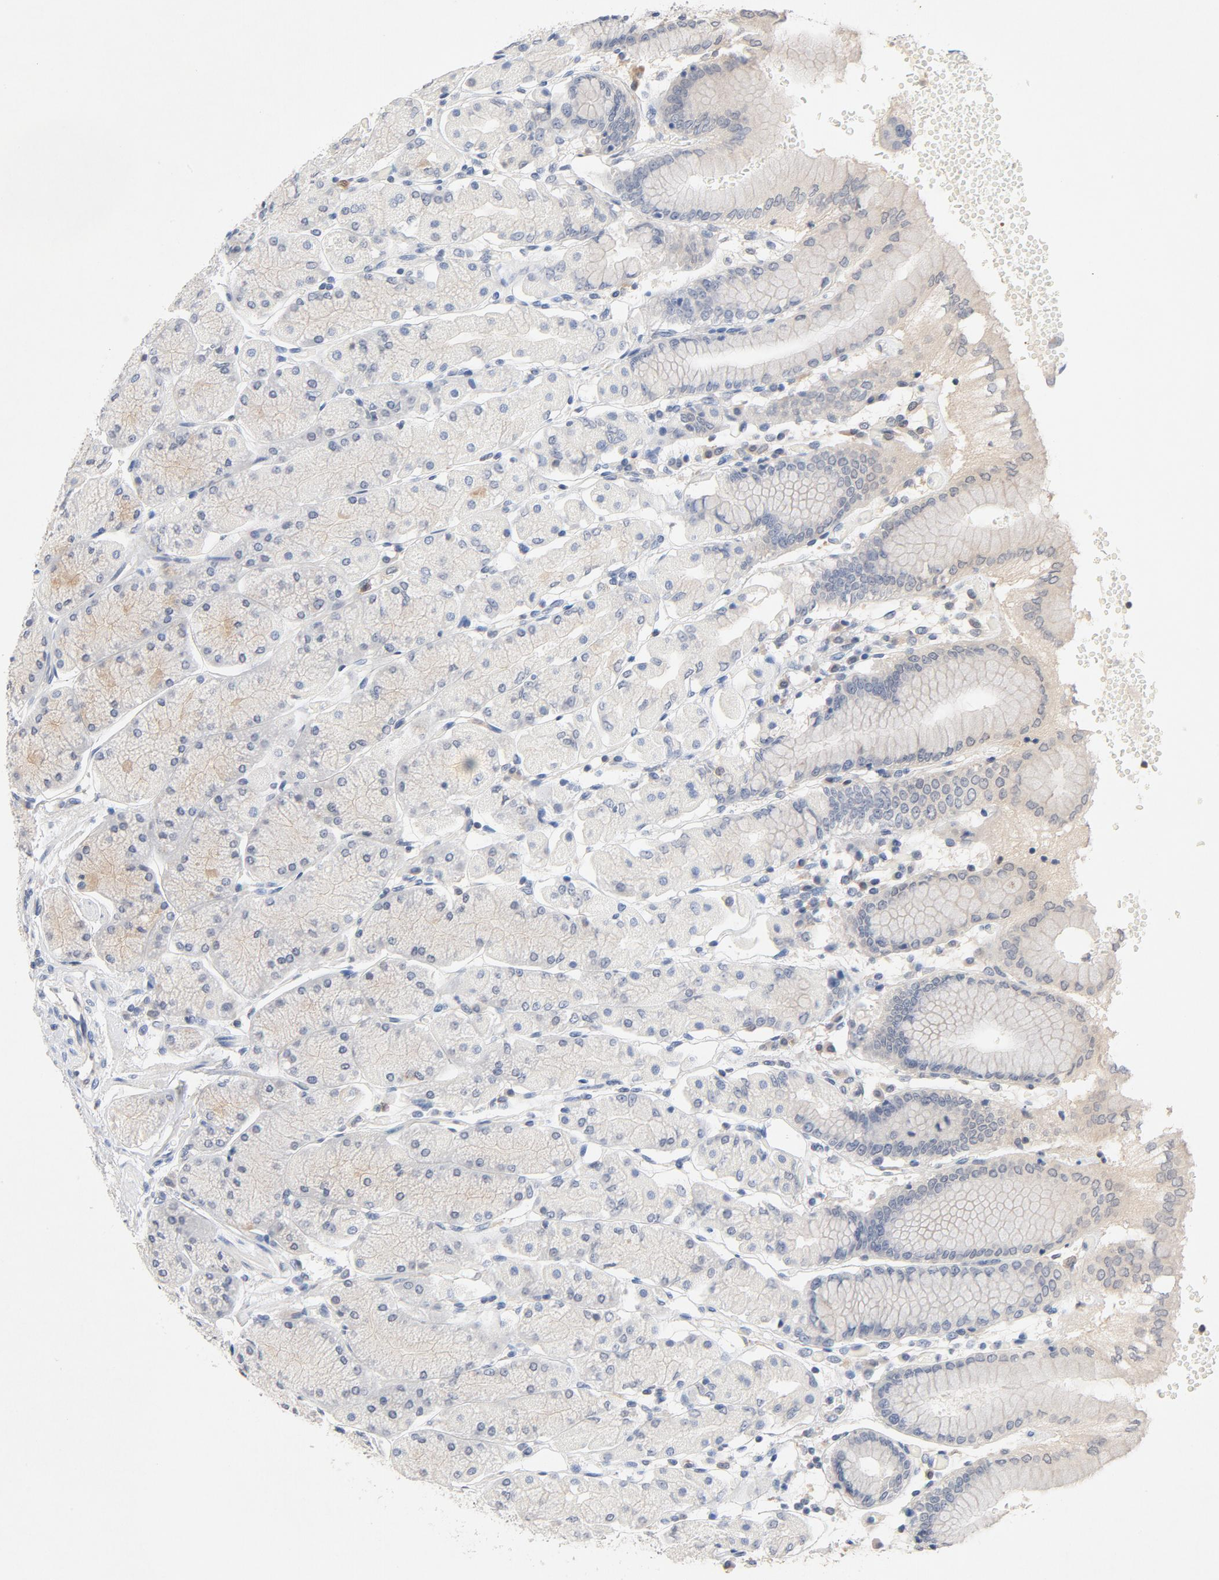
{"staining": {"intensity": "weak", "quantity": "<25%", "location": "cytoplasmic/membranous"}, "tissue": "stomach", "cell_type": "Glandular cells", "image_type": "normal", "snomed": [{"axis": "morphology", "description": "Normal tissue, NOS"}, {"axis": "topography", "description": "Stomach, upper"}, {"axis": "topography", "description": "Stomach"}], "caption": "This is a photomicrograph of immunohistochemistry (IHC) staining of benign stomach, which shows no expression in glandular cells.", "gene": "STAT1", "patient": {"sex": "male", "age": 76}}